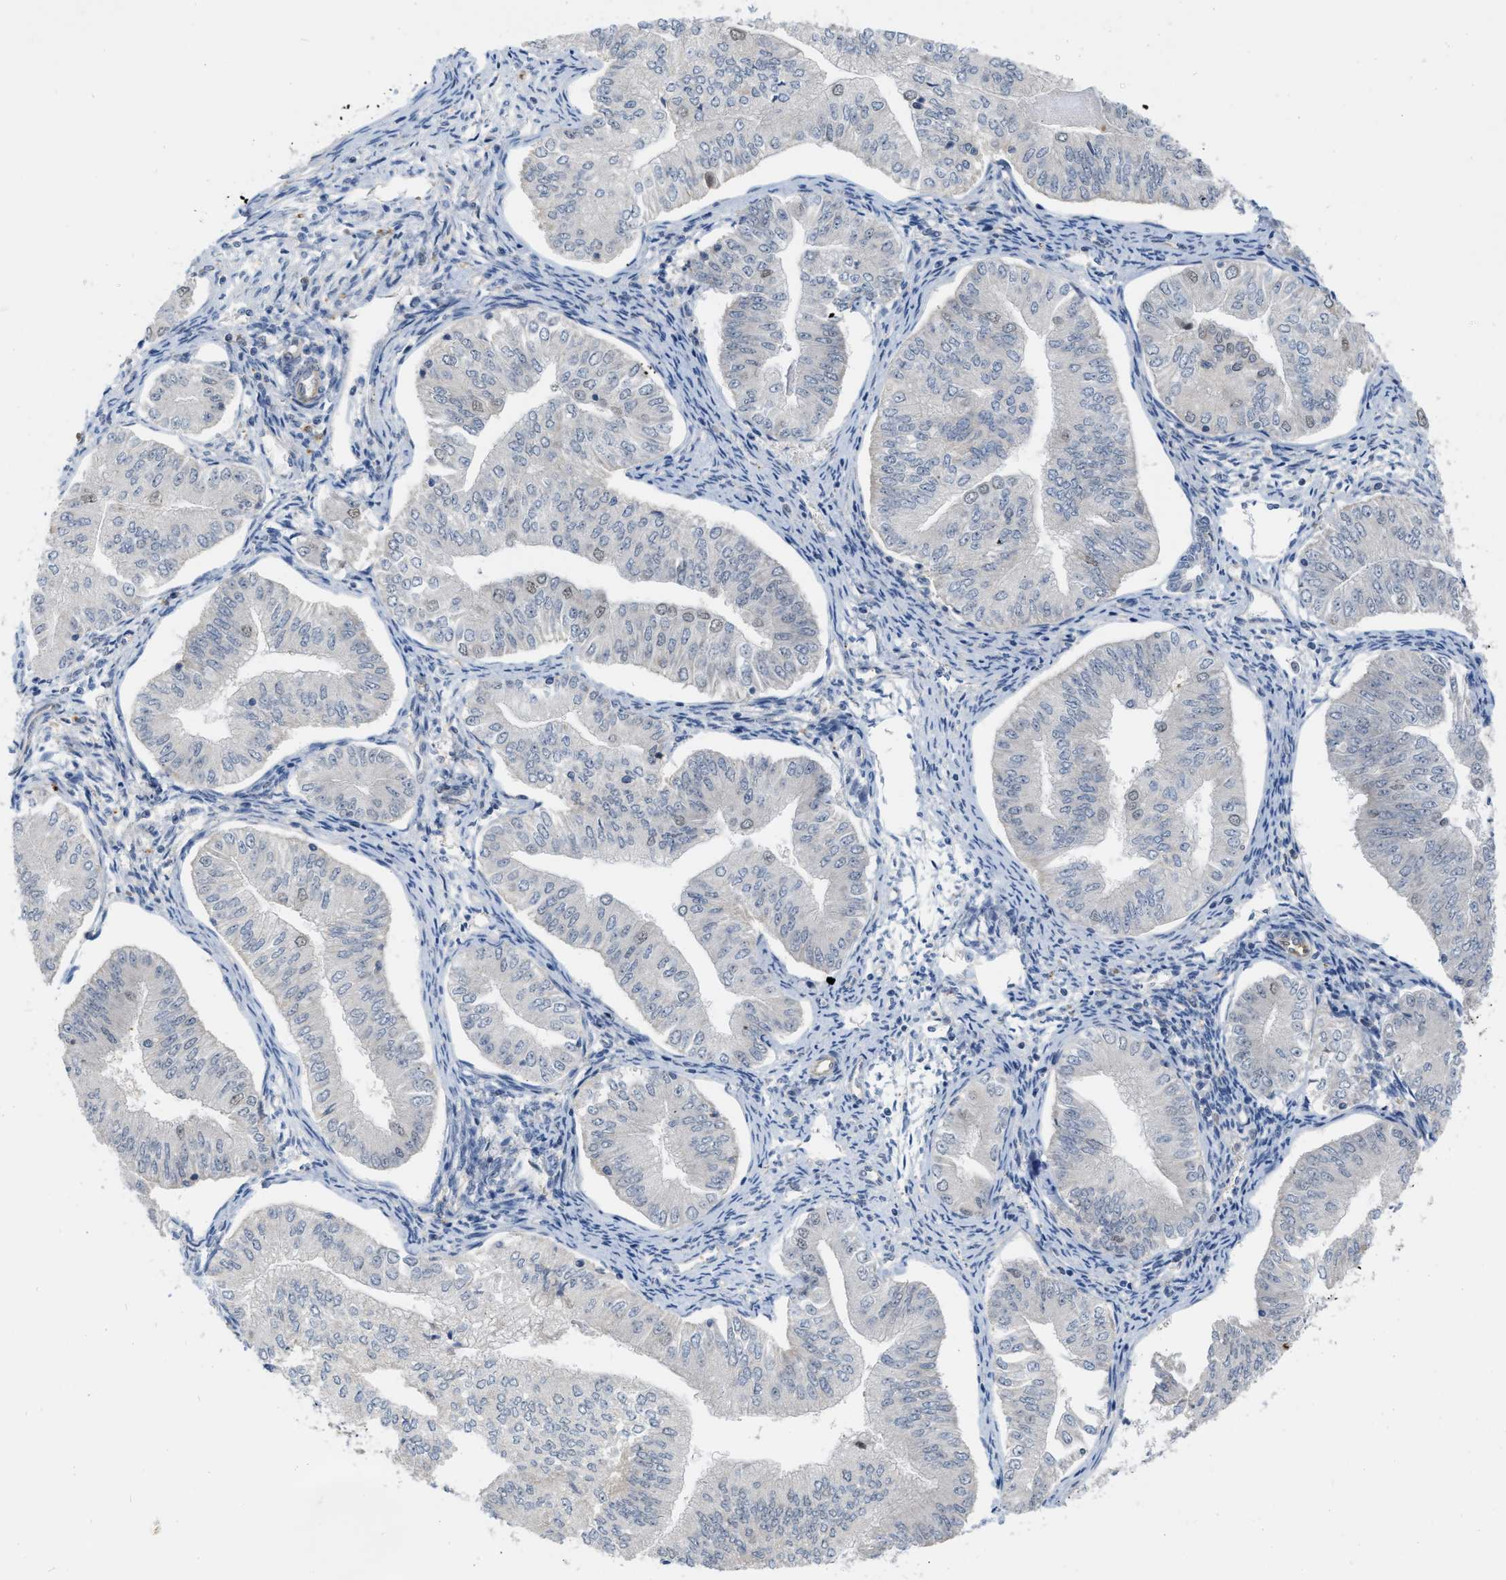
{"staining": {"intensity": "negative", "quantity": "none", "location": "none"}, "tissue": "endometrial cancer", "cell_type": "Tumor cells", "image_type": "cancer", "snomed": [{"axis": "morphology", "description": "Normal tissue, NOS"}, {"axis": "morphology", "description": "Adenocarcinoma, NOS"}, {"axis": "topography", "description": "Endometrium"}], "caption": "There is no significant positivity in tumor cells of endometrial cancer.", "gene": "NAPEPLD", "patient": {"sex": "female", "age": 53}}